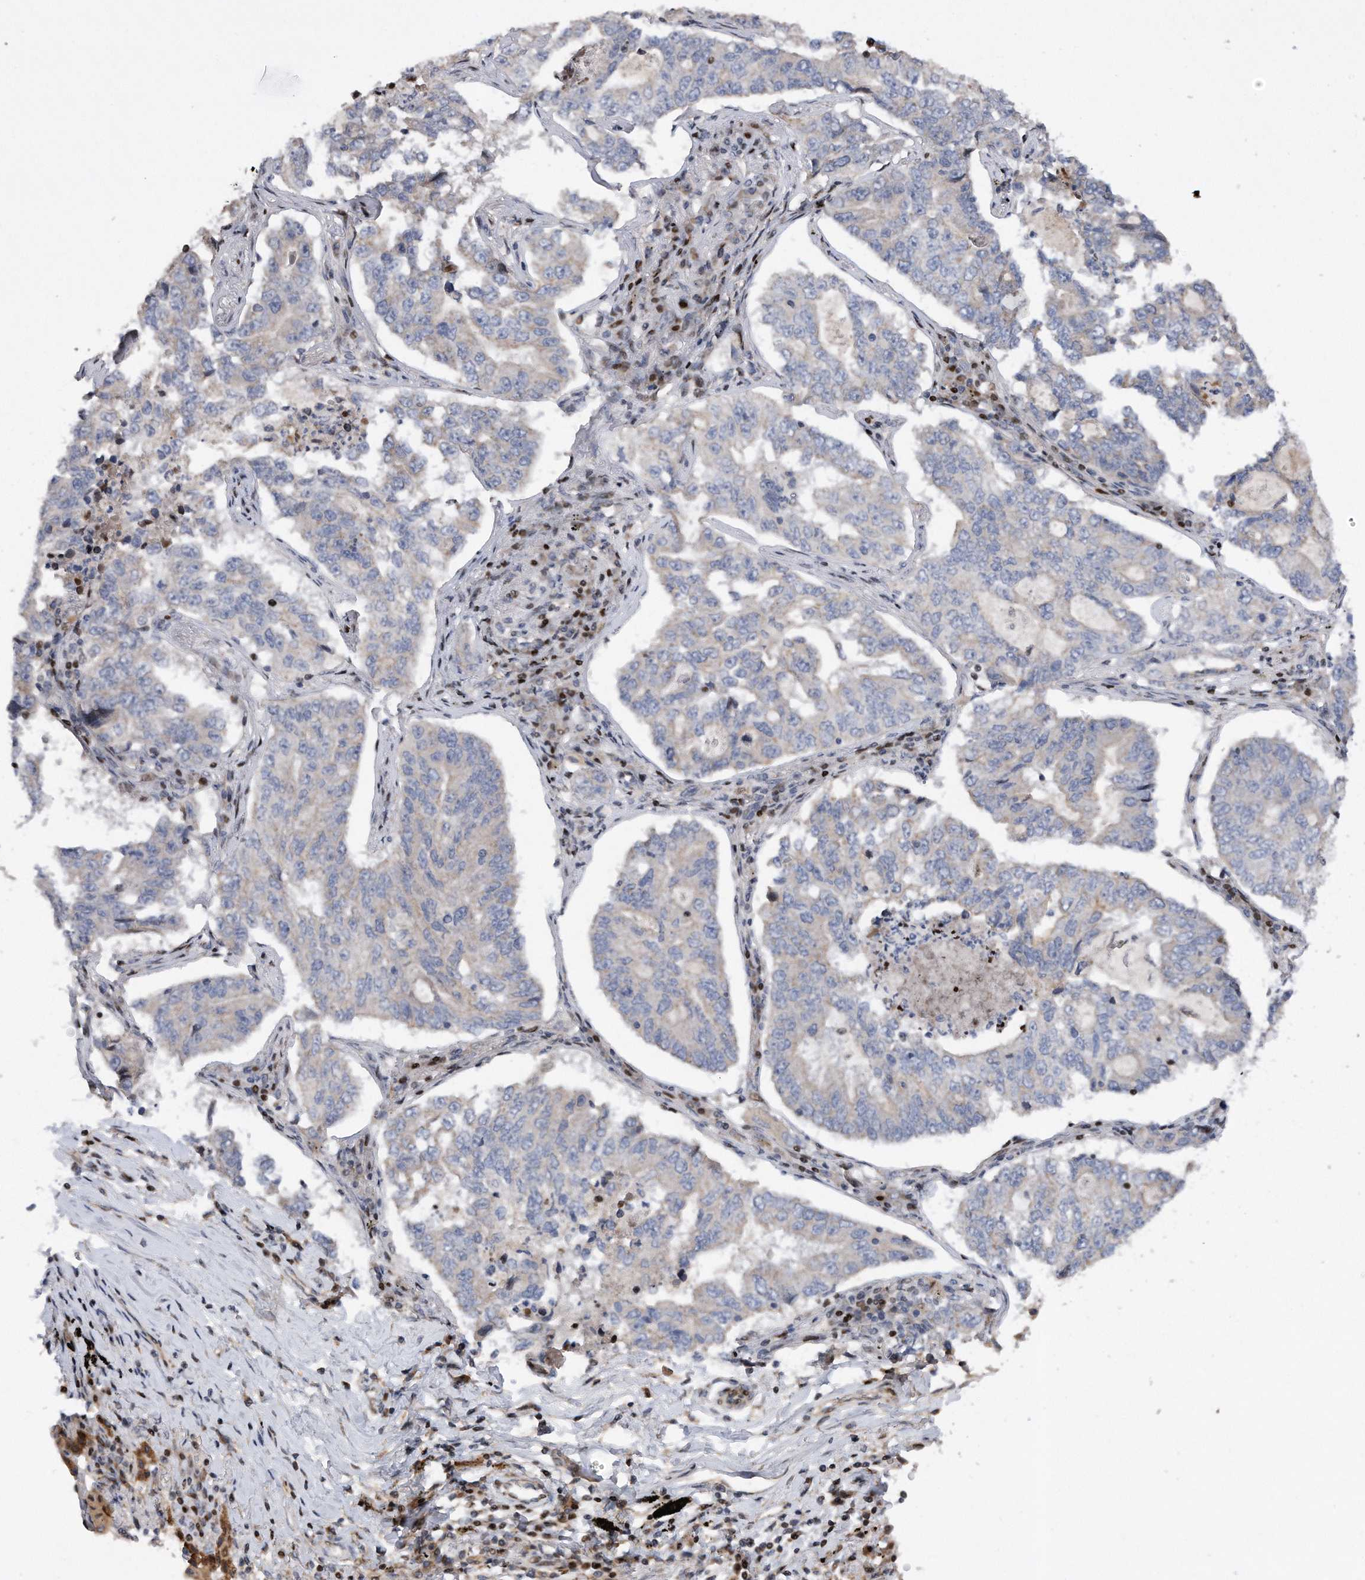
{"staining": {"intensity": "weak", "quantity": "<25%", "location": "cytoplasmic/membranous"}, "tissue": "lung cancer", "cell_type": "Tumor cells", "image_type": "cancer", "snomed": [{"axis": "morphology", "description": "Adenocarcinoma, NOS"}, {"axis": "topography", "description": "Lung"}], "caption": "Tumor cells show no significant protein positivity in lung cancer. (Brightfield microscopy of DAB immunohistochemistry at high magnification).", "gene": "CDH12", "patient": {"sex": "female", "age": 51}}